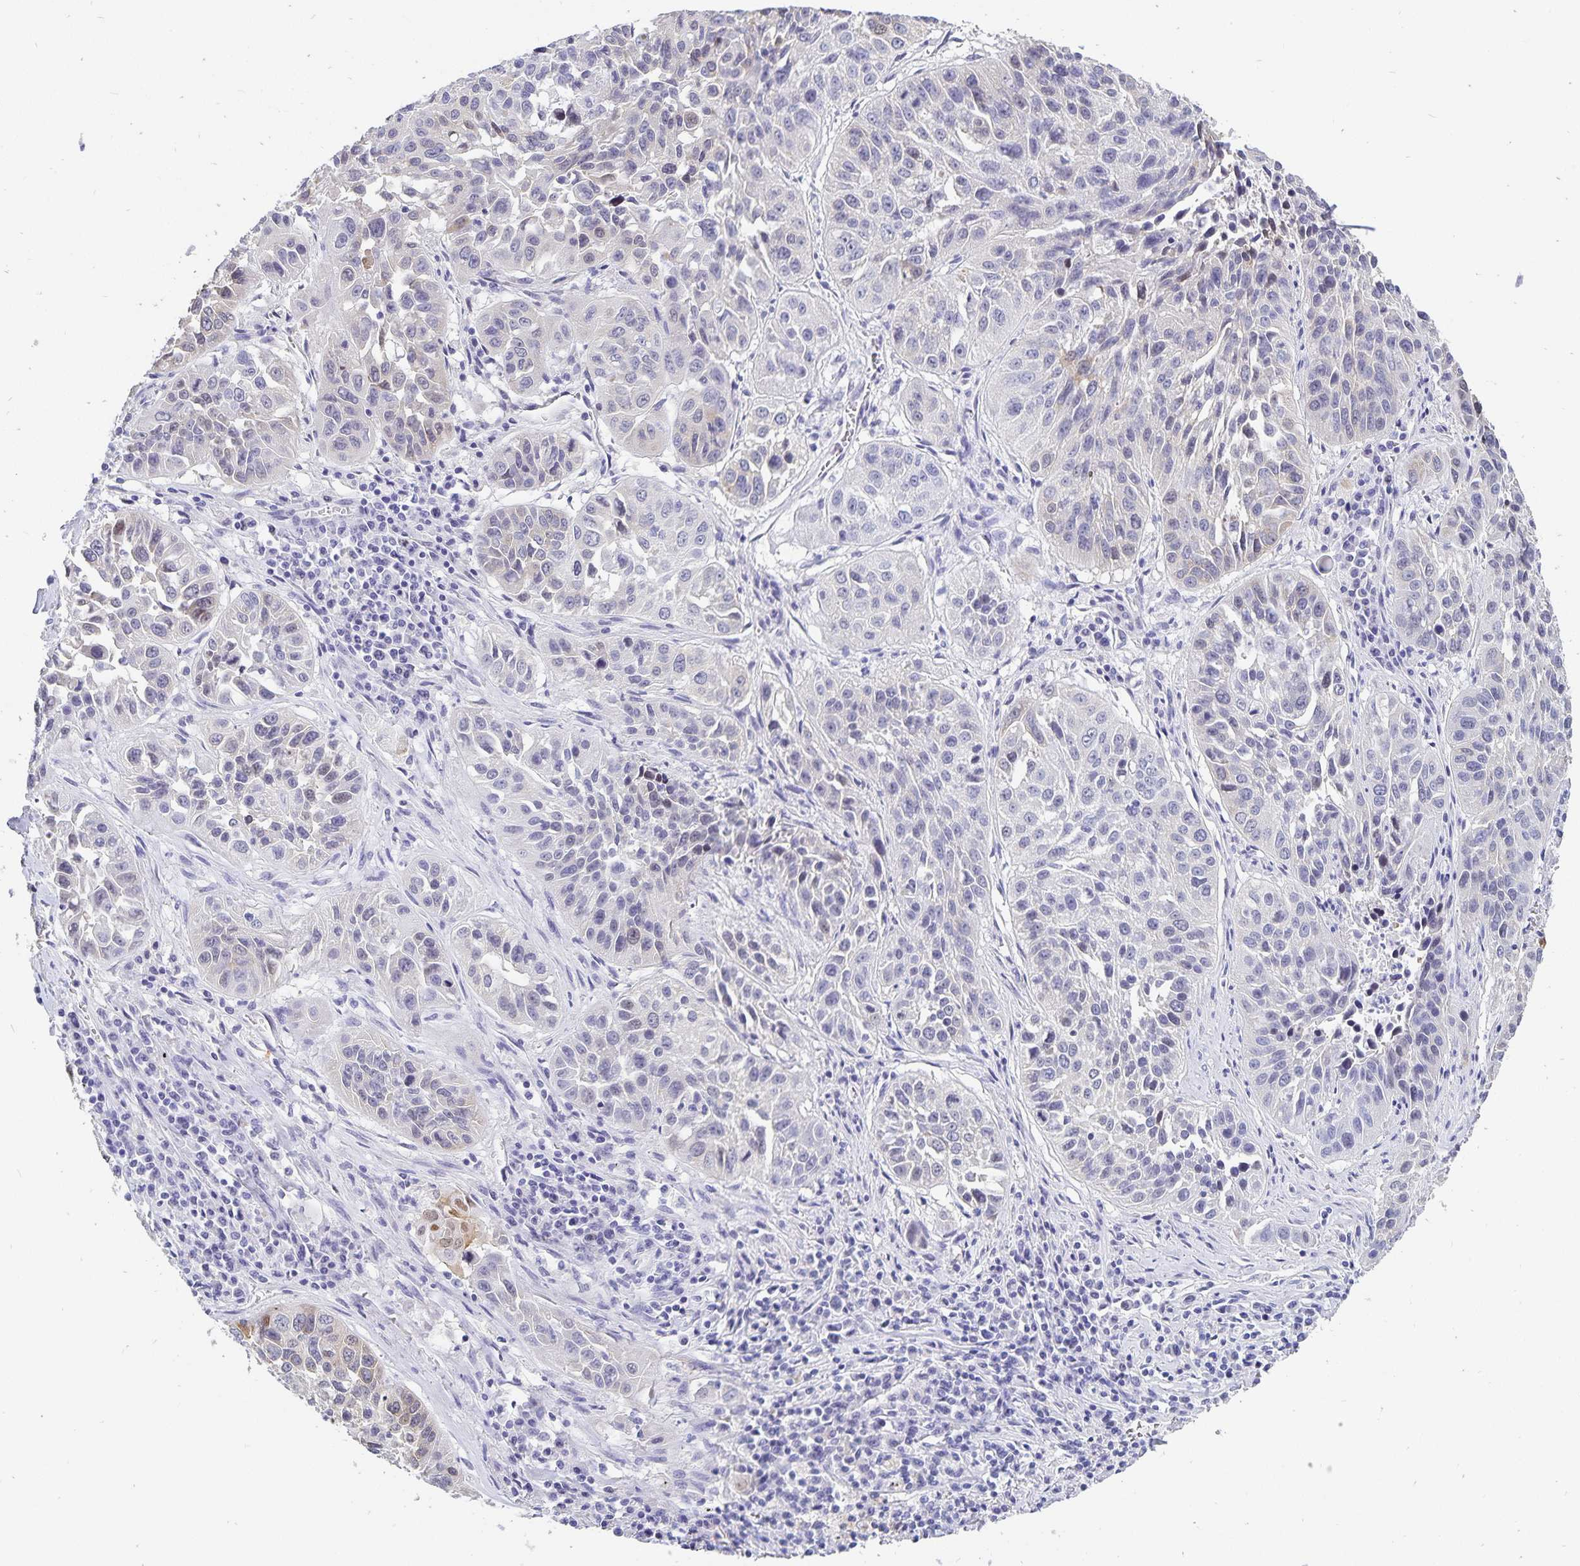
{"staining": {"intensity": "moderate", "quantity": "<25%", "location": "cytoplasmic/membranous,nuclear"}, "tissue": "lung cancer", "cell_type": "Tumor cells", "image_type": "cancer", "snomed": [{"axis": "morphology", "description": "Squamous cell carcinoma, NOS"}, {"axis": "topography", "description": "Lung"}], "caption": "Lung squamous cell carcinoma stained for a protein shows moderate cytoplasmic/membranous and nuclear positivity in tumor cells. The staining was performed using DAB (3,3'-diaminobenzidine) to visualize the protein expression in brown, while the nuclei were stained in blue with hematoxylin (Magnification: 20x).", "gene": "HMGB3", "patient": {"sex": "female", "age": 61}}